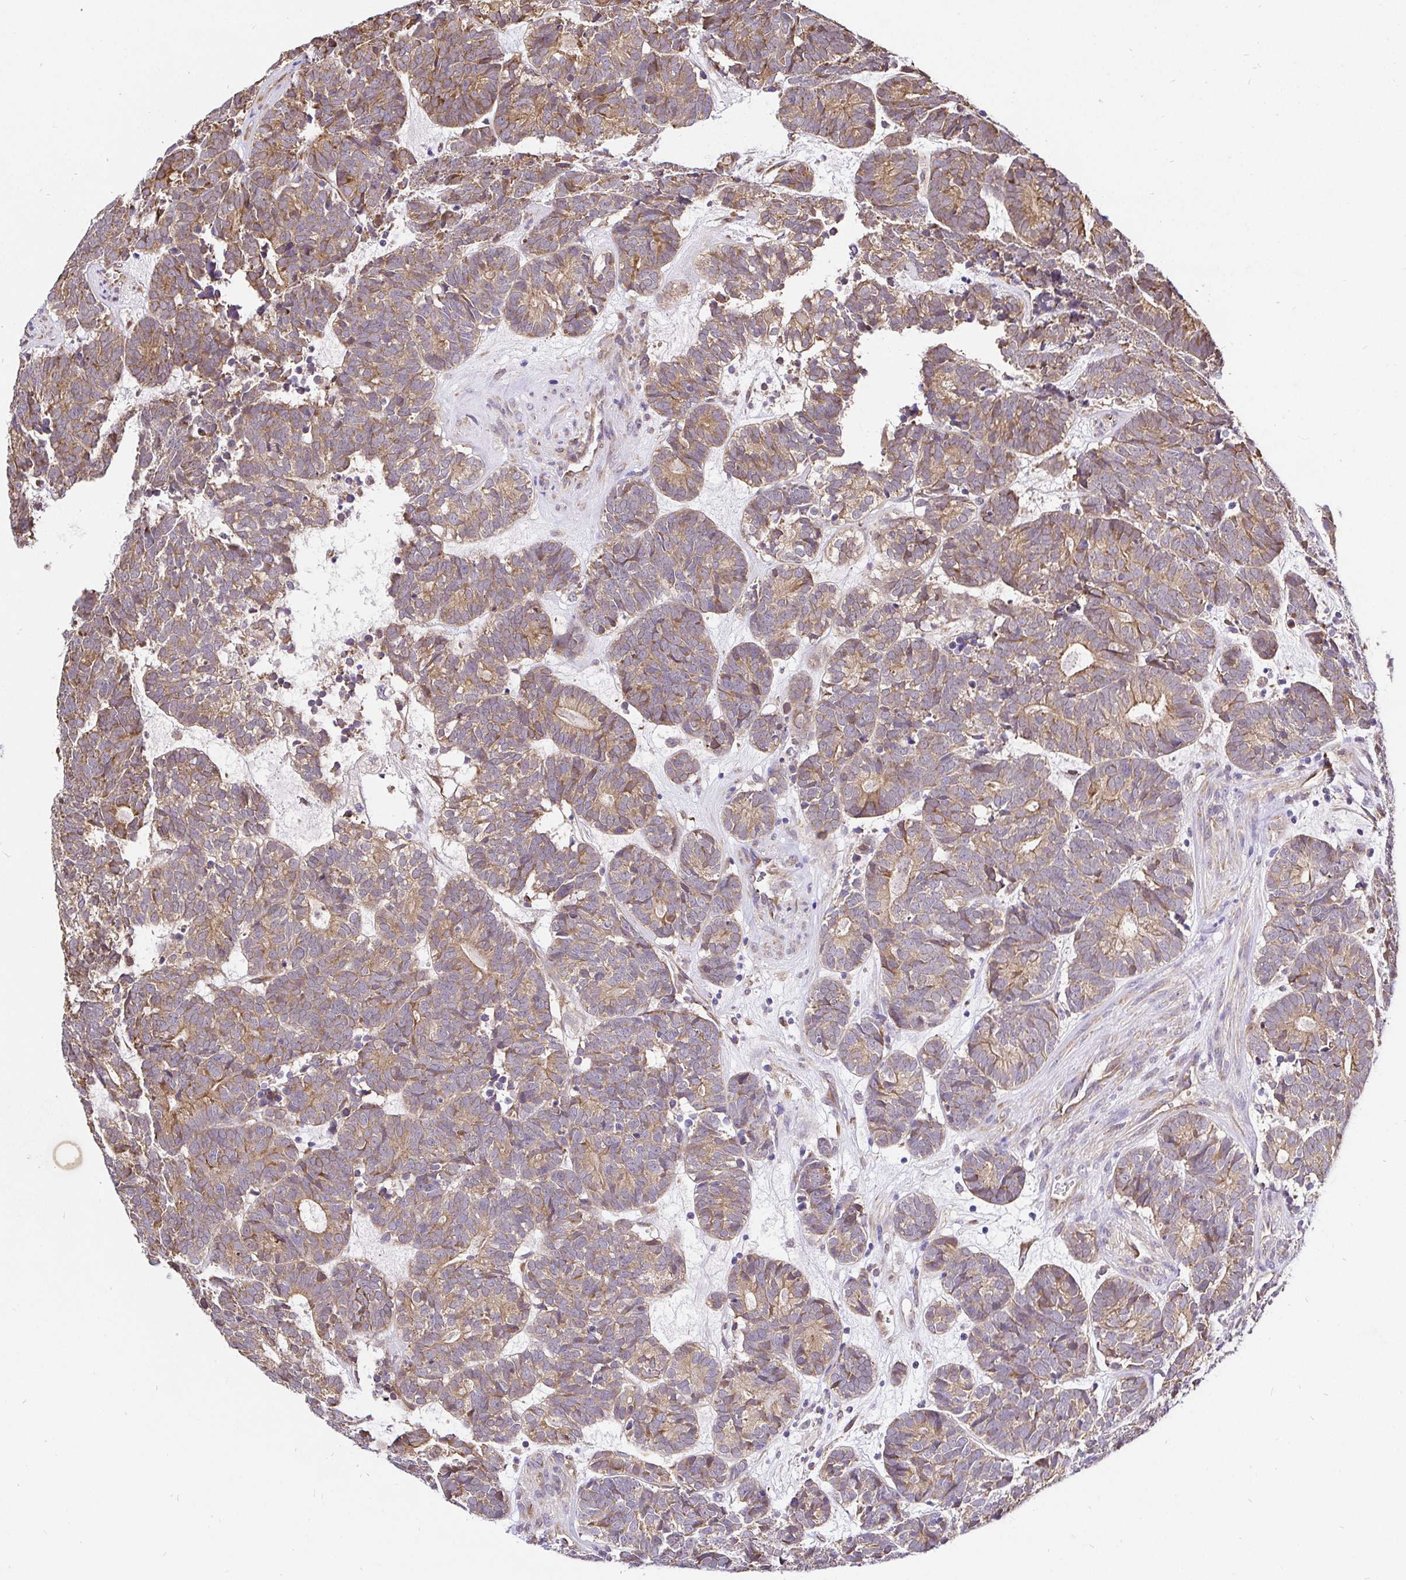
{"staining": {"intensity": "moderate", "quantity": ">75%", "location": "cytoplasmic/membranous"}, "tissue": "head and neck cancer", "cell_type": "Tumor cells", "image_type": "cancer", "snomed": [{"axis": "morphology", "description": "Adenocarcinoma, NOS"}, {"axis": "topography", "description": "Head-Neck"}], "caption": "Head and neck cancer (adenocarcinoma) stained with DAB (3,3'-diaminobenzidine) immunohistochemistry (IHC) demonstrates medium levels of moderate cytoplasmic/membranous staining in approximately >75% of tumor cells.", "gene": "CCDC122", "patient": {"sex": "female", "age": 81}}